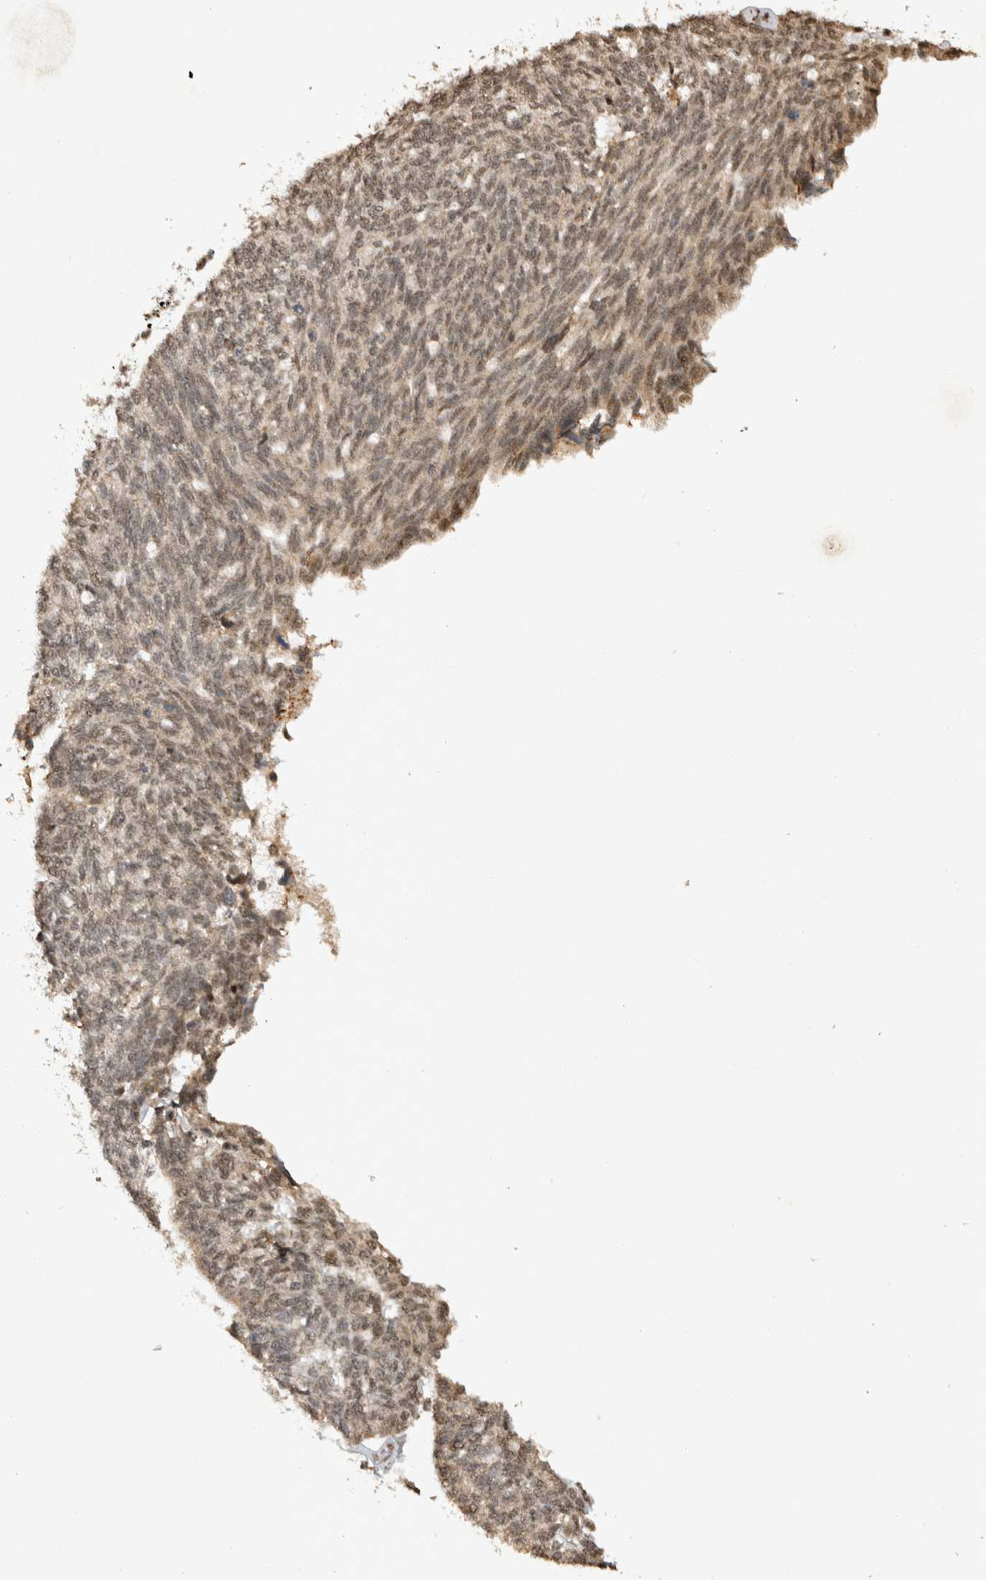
{"staining": {"intensity": "weak", "quantity": "25%-75%", "location": "nuclear"}, "tissue": "ovarian cancer", "cell_type": "Tumor cells", "image_type": "cancer", "snomed": [{"axis": "morphology", "description": "Cystadenocarcinoma, serous, NOS"}, {"axis": "topography", "description": "Ovary"}], "caption": "Protein expression by IHC shows weak nuclear staining in about 25%-75% of tumor cells in ovarian cancer. The protein of interest is shown in brown color, while the nuclei are stained blue.", "gene": "KEAP1", "patient": {"sex": "female", "age": 79}}